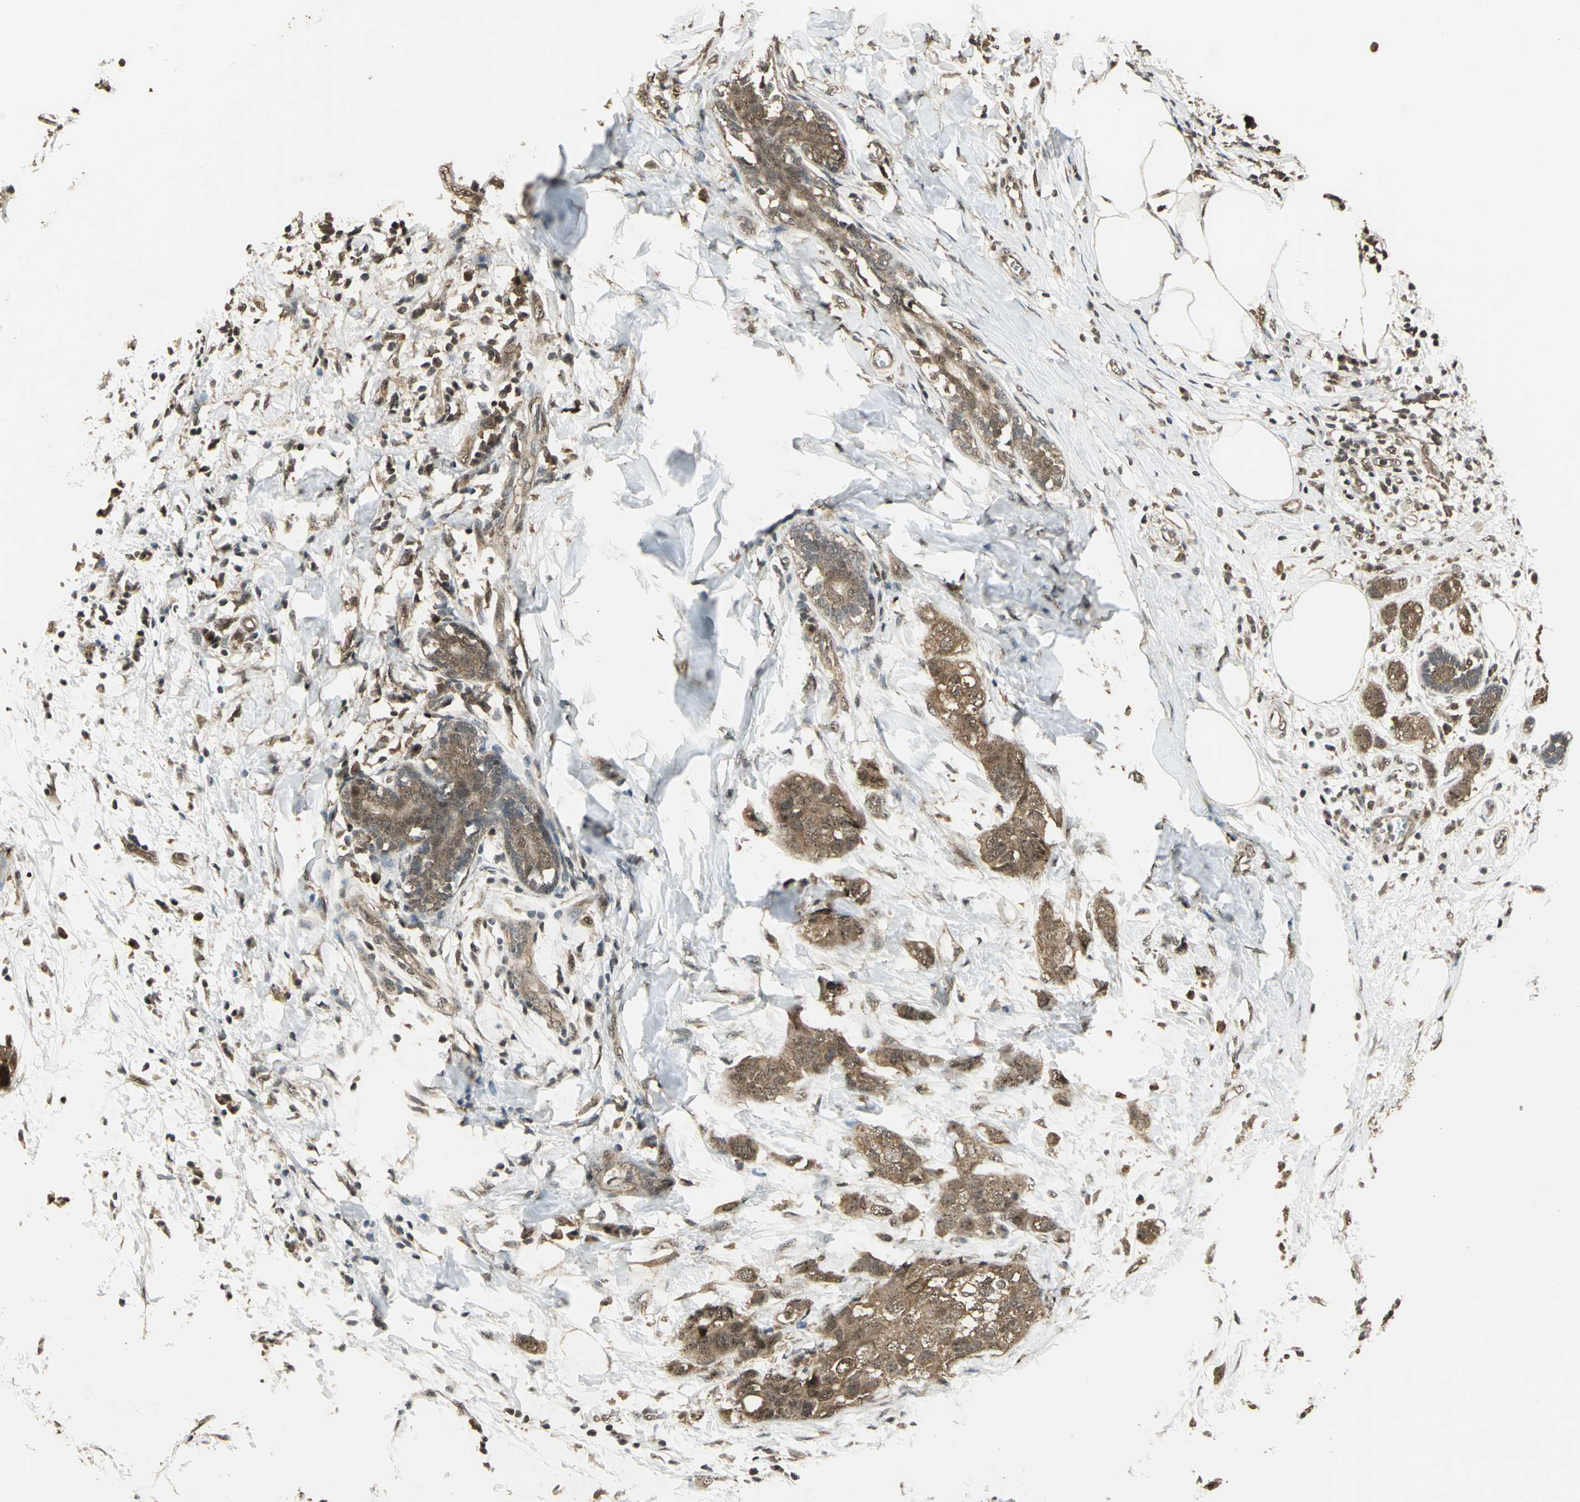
{"staining": {"intensity": "strong", "quantity": ">75%", "location": "cytoplasmic/membranous"}, "tissue": "breast cancer", "cell_type": "Tumor cells", "image_type": "cancer", "snomed": [{"axis": "morphology", "description": "Lobular carcinoma"}, {"axis": "topography", "description": "Breast"}], "caption": "Strong cytoplasmic/membranous staining is seen in about >75% of tumor cells in breast lobular carcinoma. (brown staining indicates protein expression, while blue staining denotes nuclei).", "gene": "UCHL5", "patient": {"sex": "female", "age": 64}}